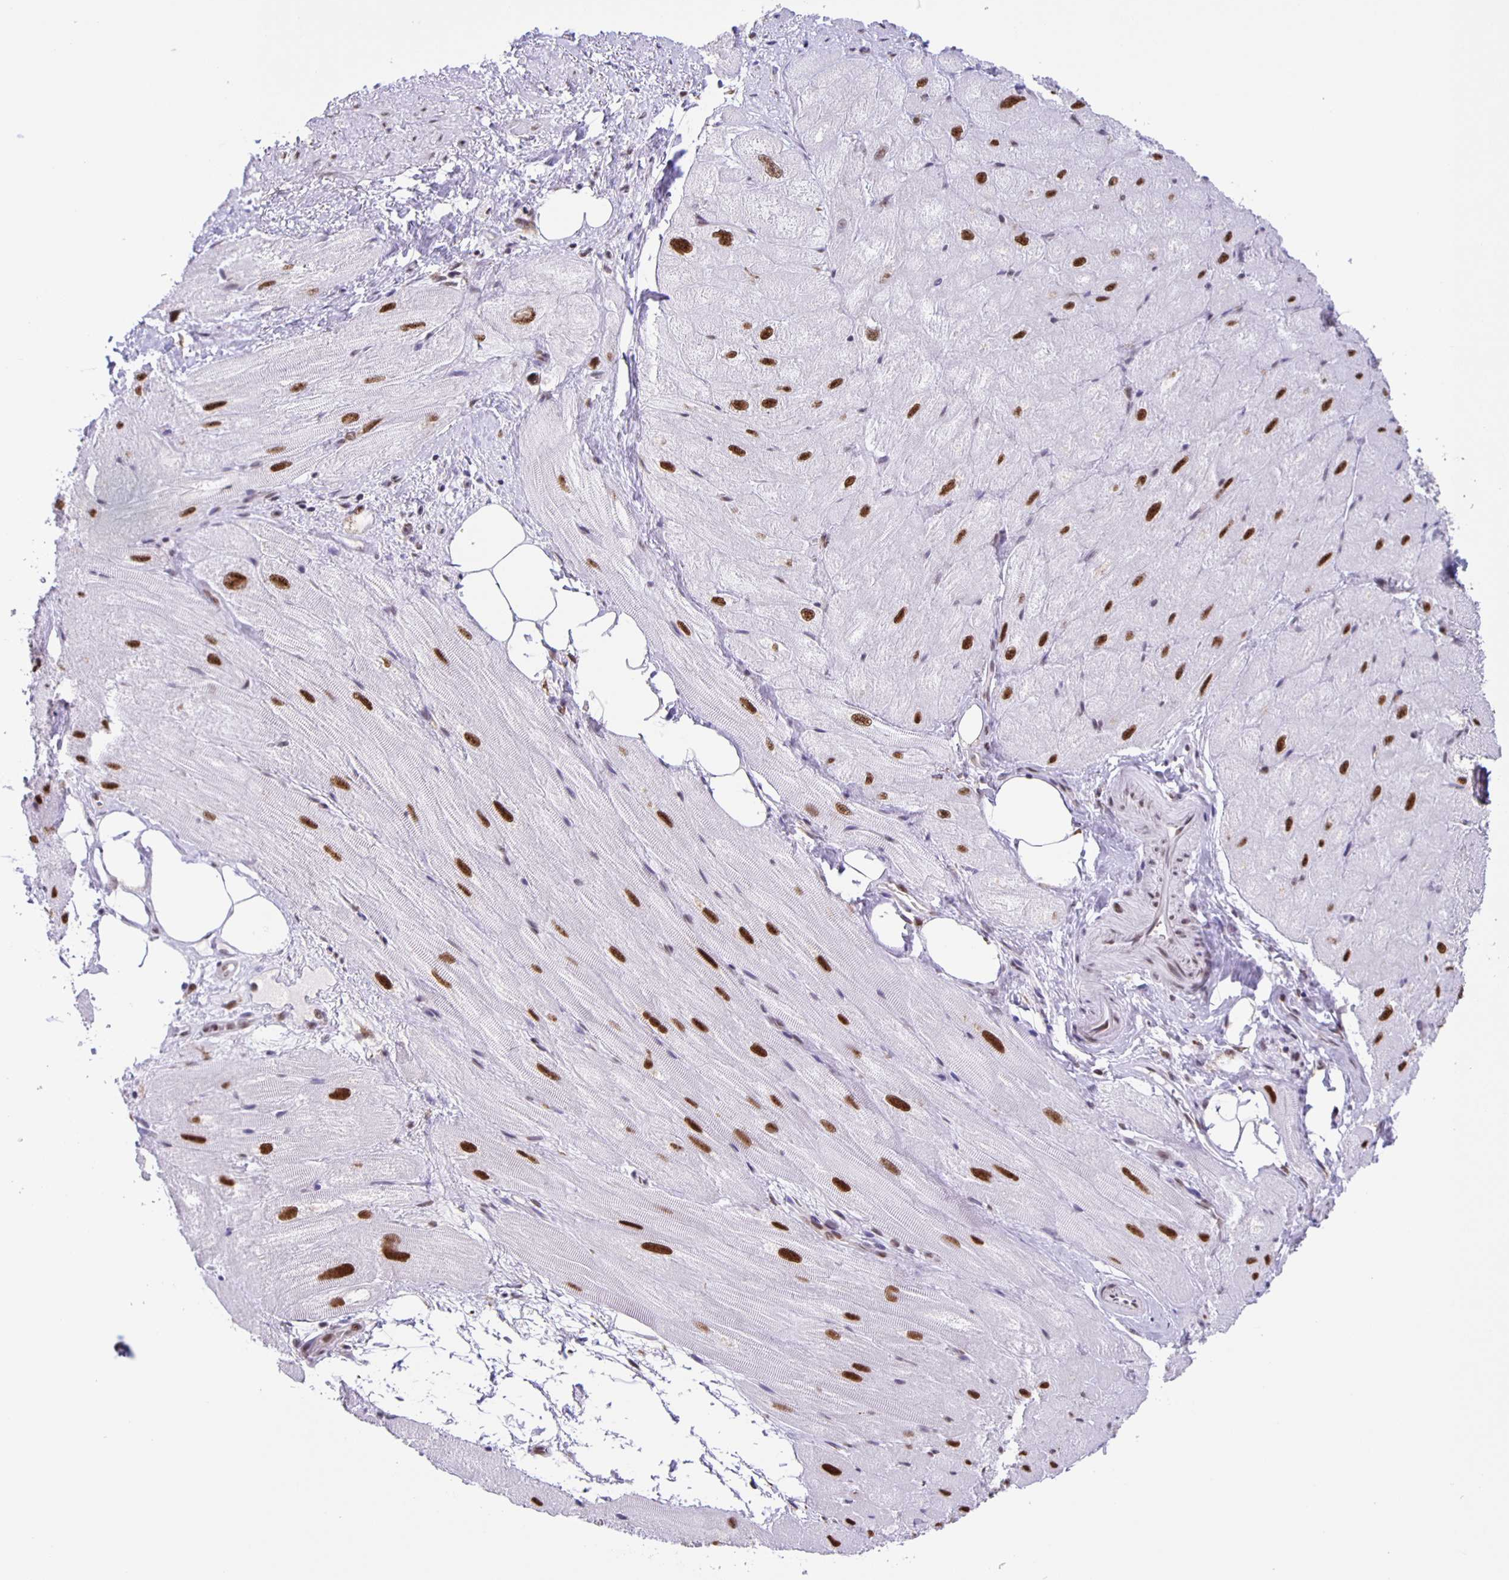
{"staining": {"intensity": "strong", "quantity": "25%-75%", "location": "nuclear"}, "tissue": "heart muscle", "cell_type": "Cardiomyocytes", "image_type": "normal", "snomed": [{"axis": "morphology", "description": "Normal tissue, NOS"}, {"axis": "topography", "description": "Heart"}], "caption": "The immunohistochemical stain highlights strong nuclear positivity in cardiomyocytes of benign heart muscle. The protein of interest is shown in brown color, while the nuclei are stained blue.", "gene": "ZRANB2", "patient": {"sex": "male", "age": 62}}